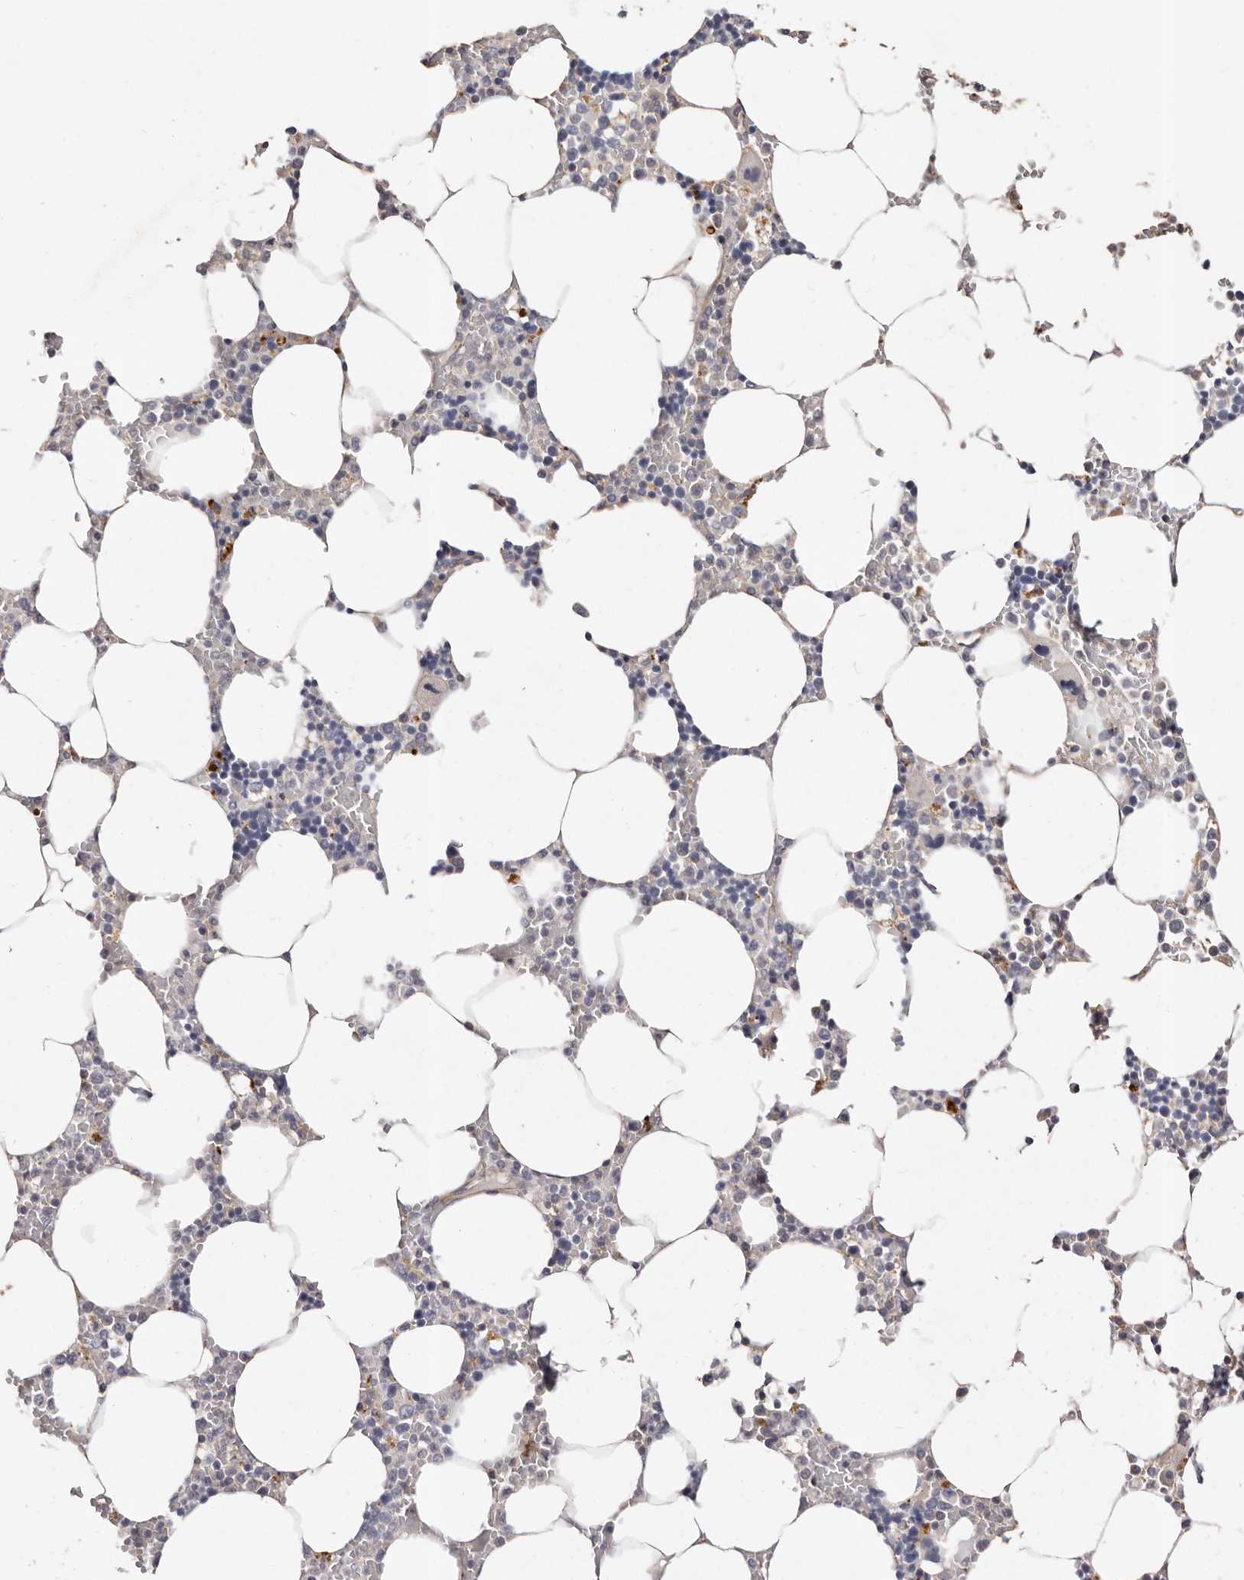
{"staining": {"intensity": "negative", "quantity": "none", "location": "none"}, "tissue": "bone marrow", "cell_type": "Hematopoietic cells", "image_type": "normal", "snomed": [{"axis": "morphology", "description": "Normal tissue, NOS"}, {"axis": "topography", "description": "Bone marrow"}], "caption": "This is an immunohistochemistry (IHC) photomicrograph of normal human bone marrow. There is no positivity in hematopoietic cells.", "gene": "THBS3", "patient": {"sex": "male", "age": 70}}